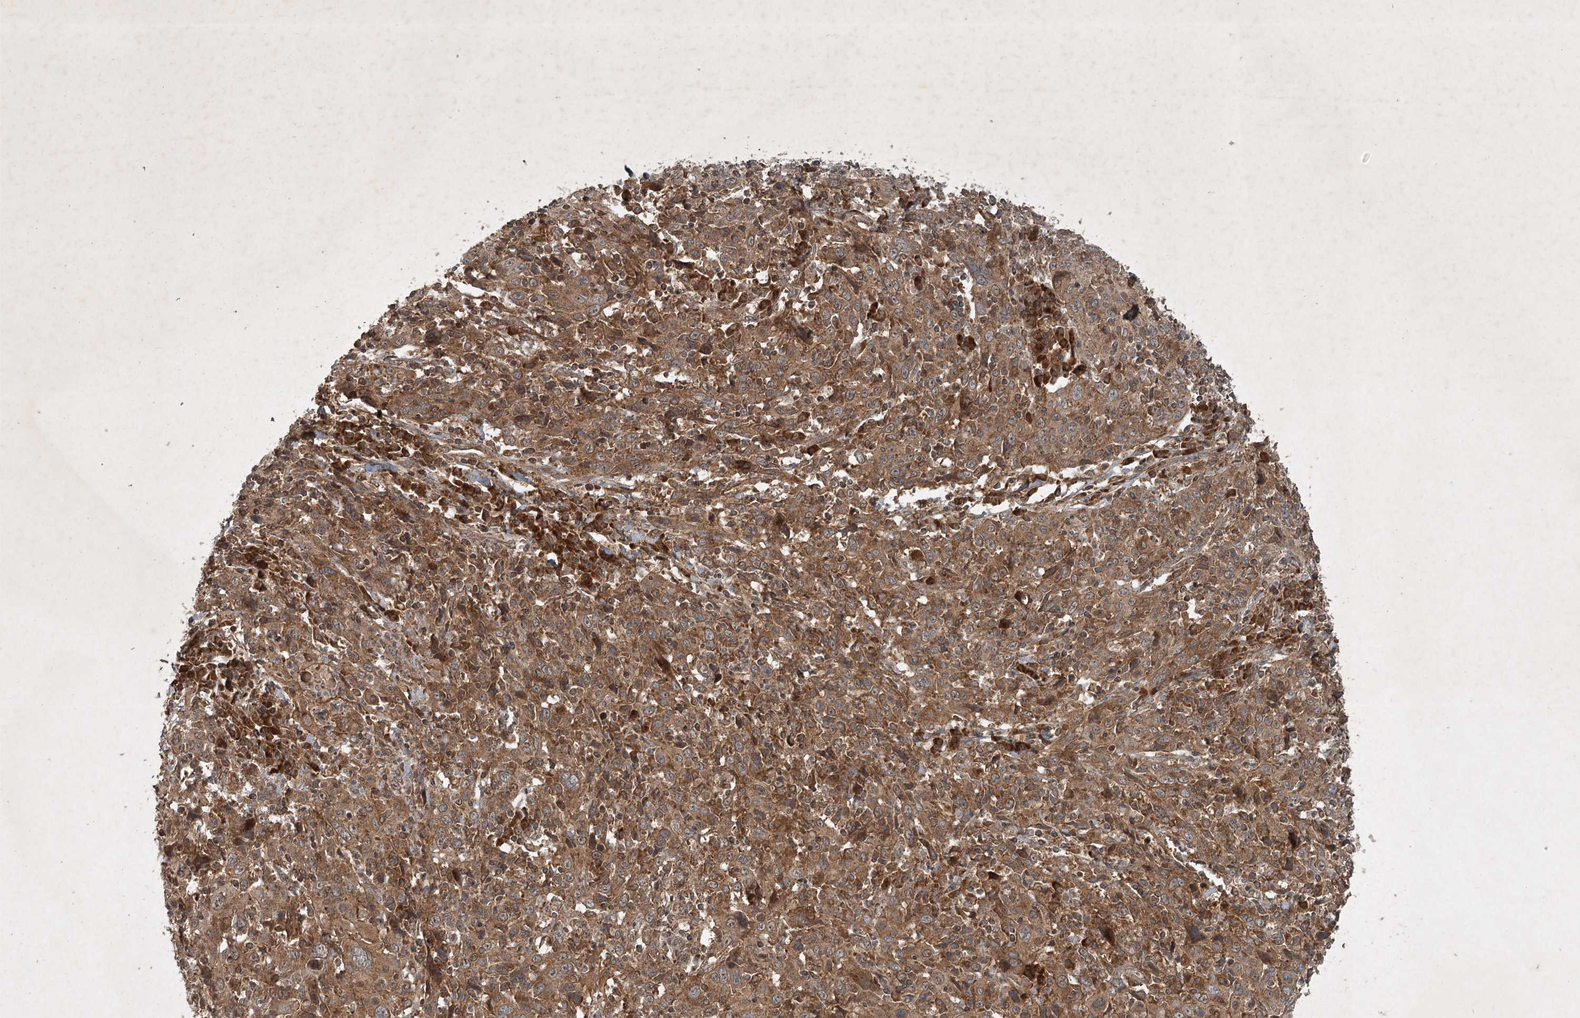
{"staining": {"intensity": "moderate", "quantity": ">75%", "location": "cytoplasmic/membranous"}, "tissue": "cervical cancer", "cell_type": "Tumor cells", "image_type": "cancer", "snomed": [{"axis": "morphology", "description": "Squamous cell carcinoma, NOS"}, {"axis": "topography", "description": "Cervix"}], "caption": "Brown immunohistochemical staining in cervical cancer (squamous cell carcinoma) demonstrates moderate cytoplasmic/membranous staining in about >75% of tumor cells.", "gene": "UNC93A", "patient": {"sex": "female", "age": 46}}